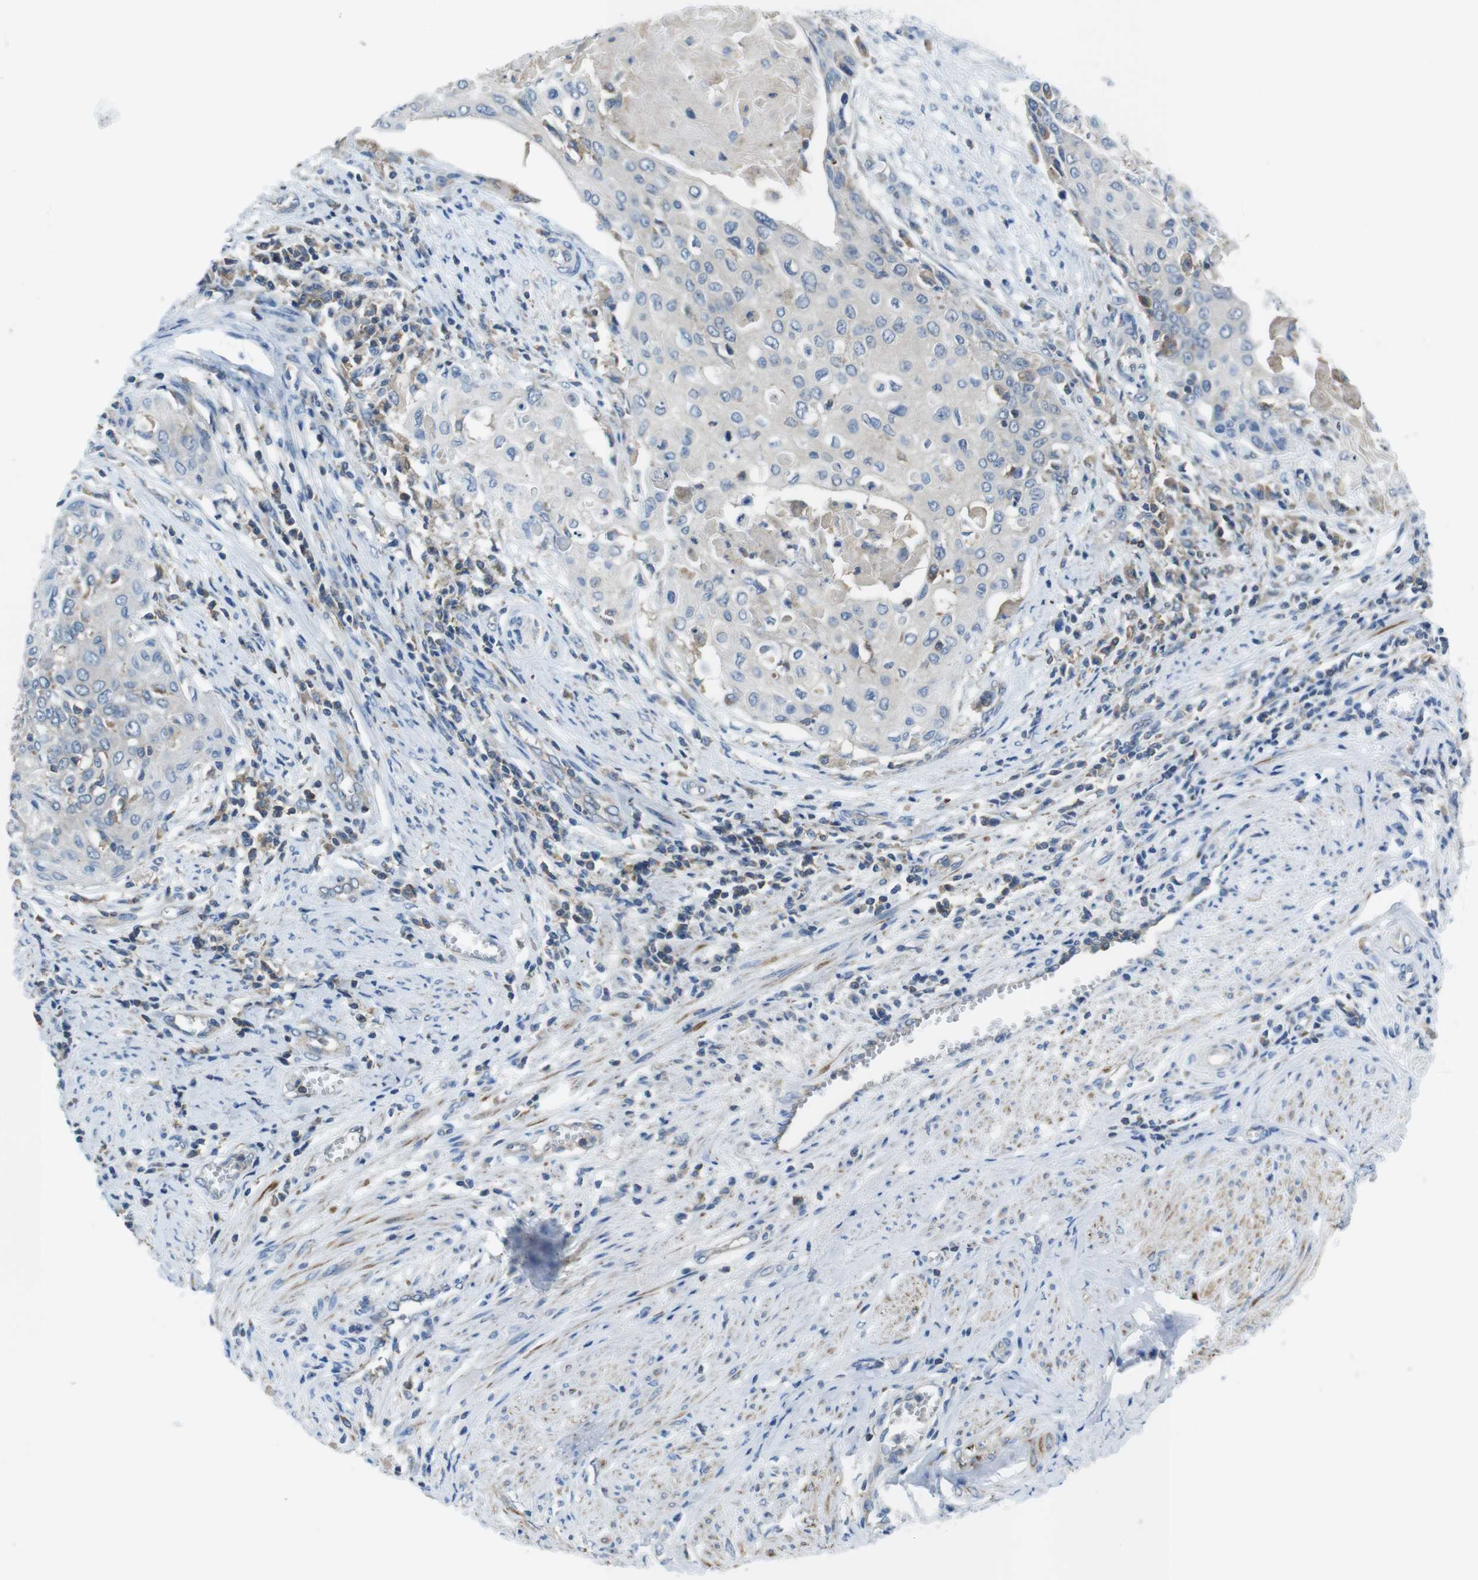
{"staining": {"intensity": "negative", "quantity": "none", "location": "none"}, "tissue": "cervical cancer", "cell_type": "Tumor cells", "image_type": "cancer", "snomed": [{"axis": "morphology", "description": "Squamous cell carcinoma, NOS"}, {"axis": "topography", "description": "Cervix"}], "caption": "Immunohistochemical staining of cervical squamous cell carcinoma displays no significant positivity in tumor cells. (DAB immunohistochemistry (IHC), high magnification).", "gene": "PIK3CD", "patient": {"sex": "female", "age": 39}}